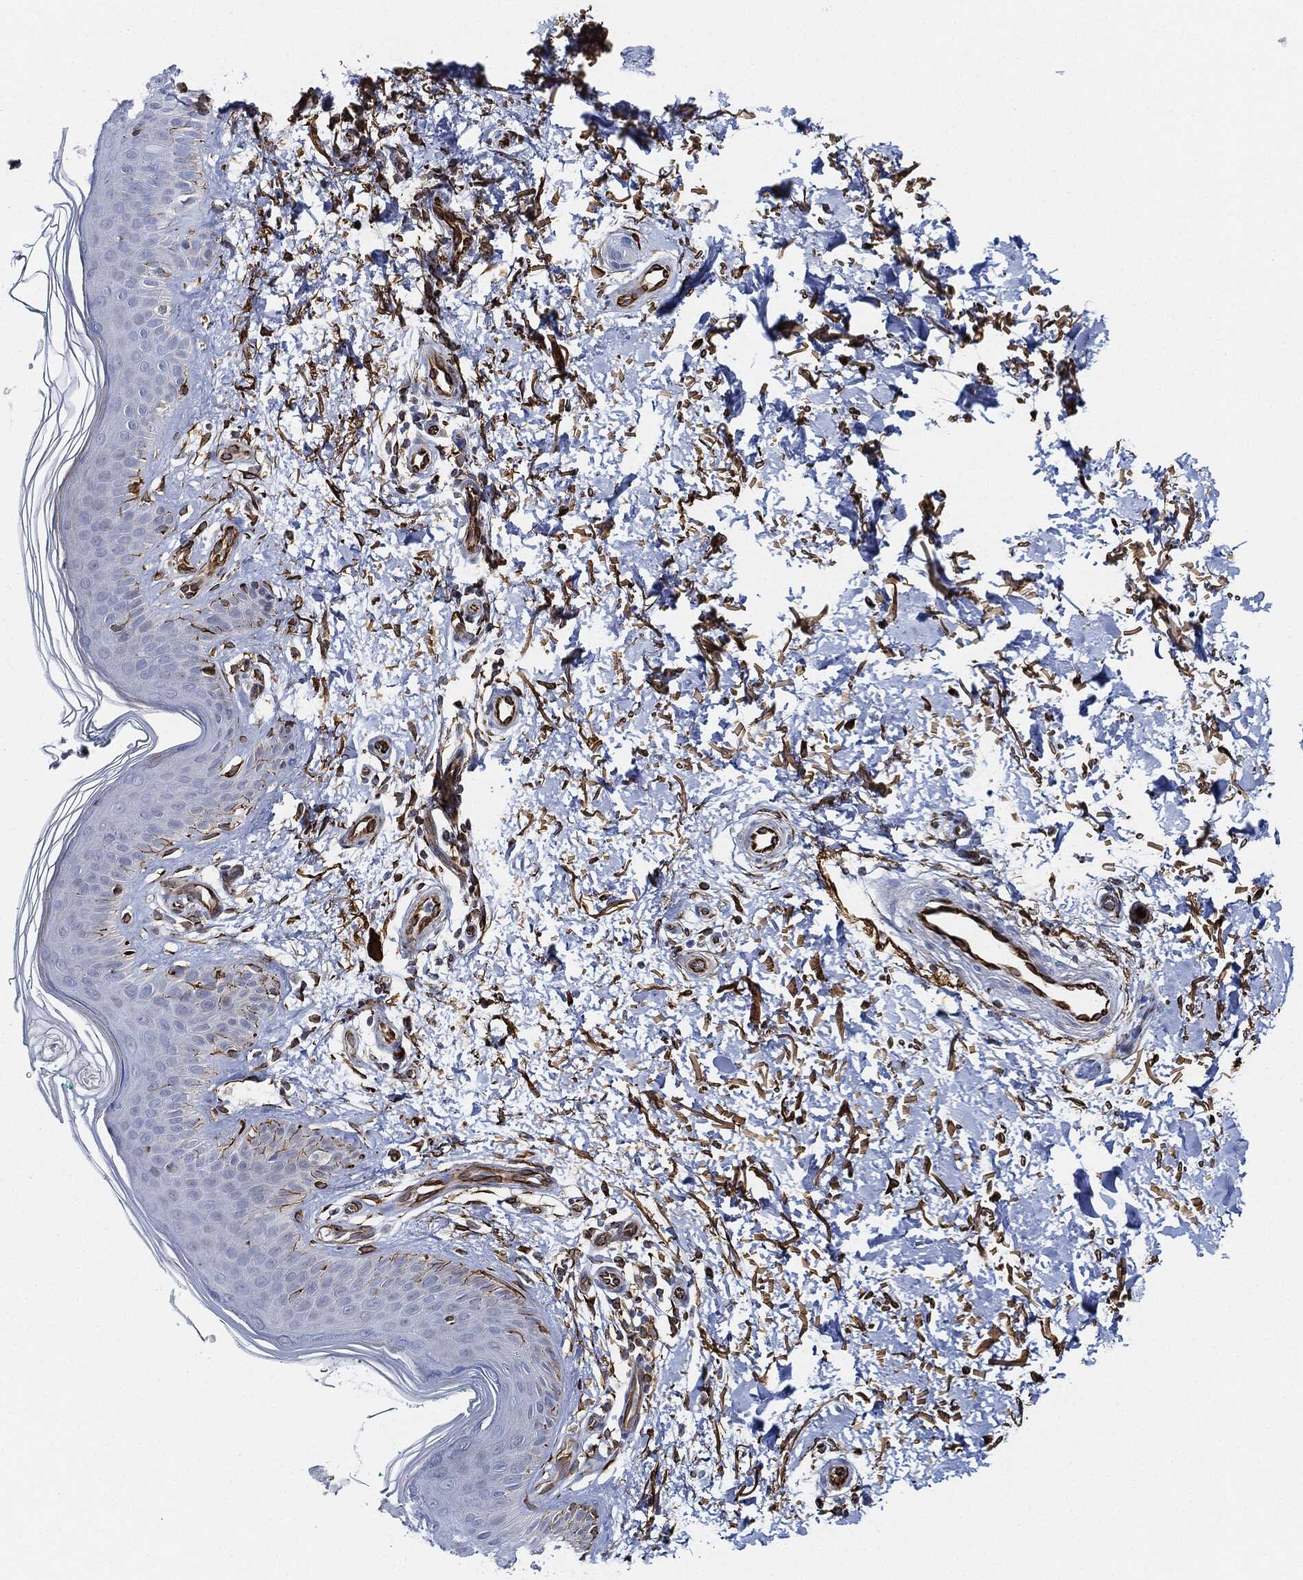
{"staining": {"intensity": "strong", "quantity": ">75%", "location": "cytoplasmic/membranous"}, "tissue": "skin", "cell_type": "Fibroblasts", "image_type": "normal", "snomed": [{"axis": "morphology", "description": "Normal tissue, NOS"}, {"axis": "morphology", "description": "Inflammation, NOS"}, {"axis": "morphology", "description": "Fibrosis, NOS"}, {"axis": "topography", "description": "Skin"}], "caption": "IHC histopathology image of normal skin: skin stained using IHC displays high levels of strong protein expression localized specifically in the cytoplasmic/membranous of fibroblasts, appearing as a cytoplasmic/membranous brown color.", "gene": "THSD1", "patient": {"sex": "male", "age": 71}}